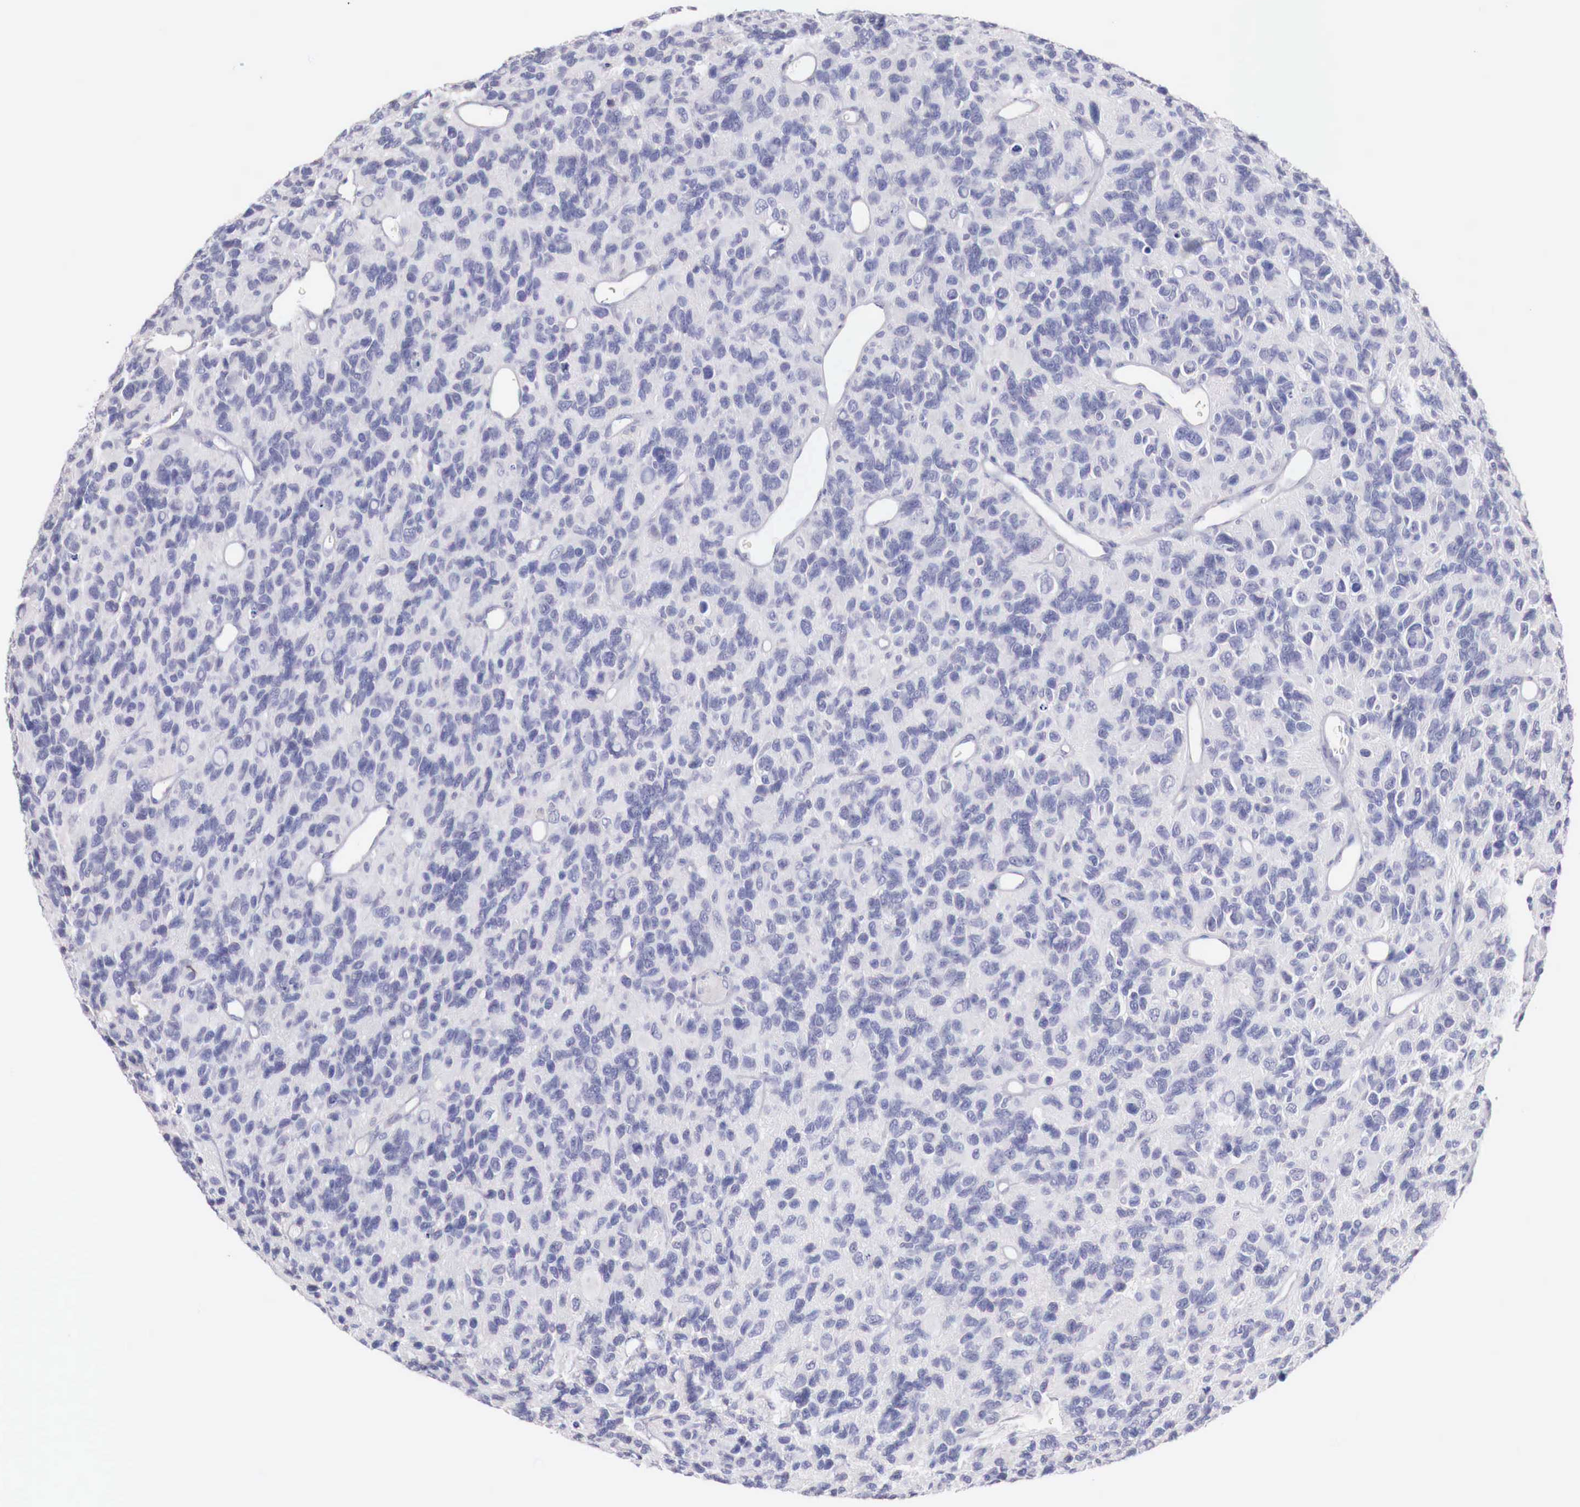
{"staining": {"intensity": "negative", "quantity": "none", "location": "none"}, "tissue": "glioma", "cell_type": "Tumor cells", "image_type": "cancer", "snomed": [{"axis": "morphology", "description": "Glioma, malignant, High grade"}, {"axis": "topography", "description": "Brain"}], "caption": "The immunohistochemistry photomicrograph has no significant positivity in tumor cells of glioma tissue. (Stains: DAB (3,3'-diaminobenzidine) immunohistochemistry (IHC) with hematoxylin counter stain, Microscopy: brightfield microscopy at high magnification).", "gene": "TRIM13", "patient": {"sex": "male", "age": 77}}